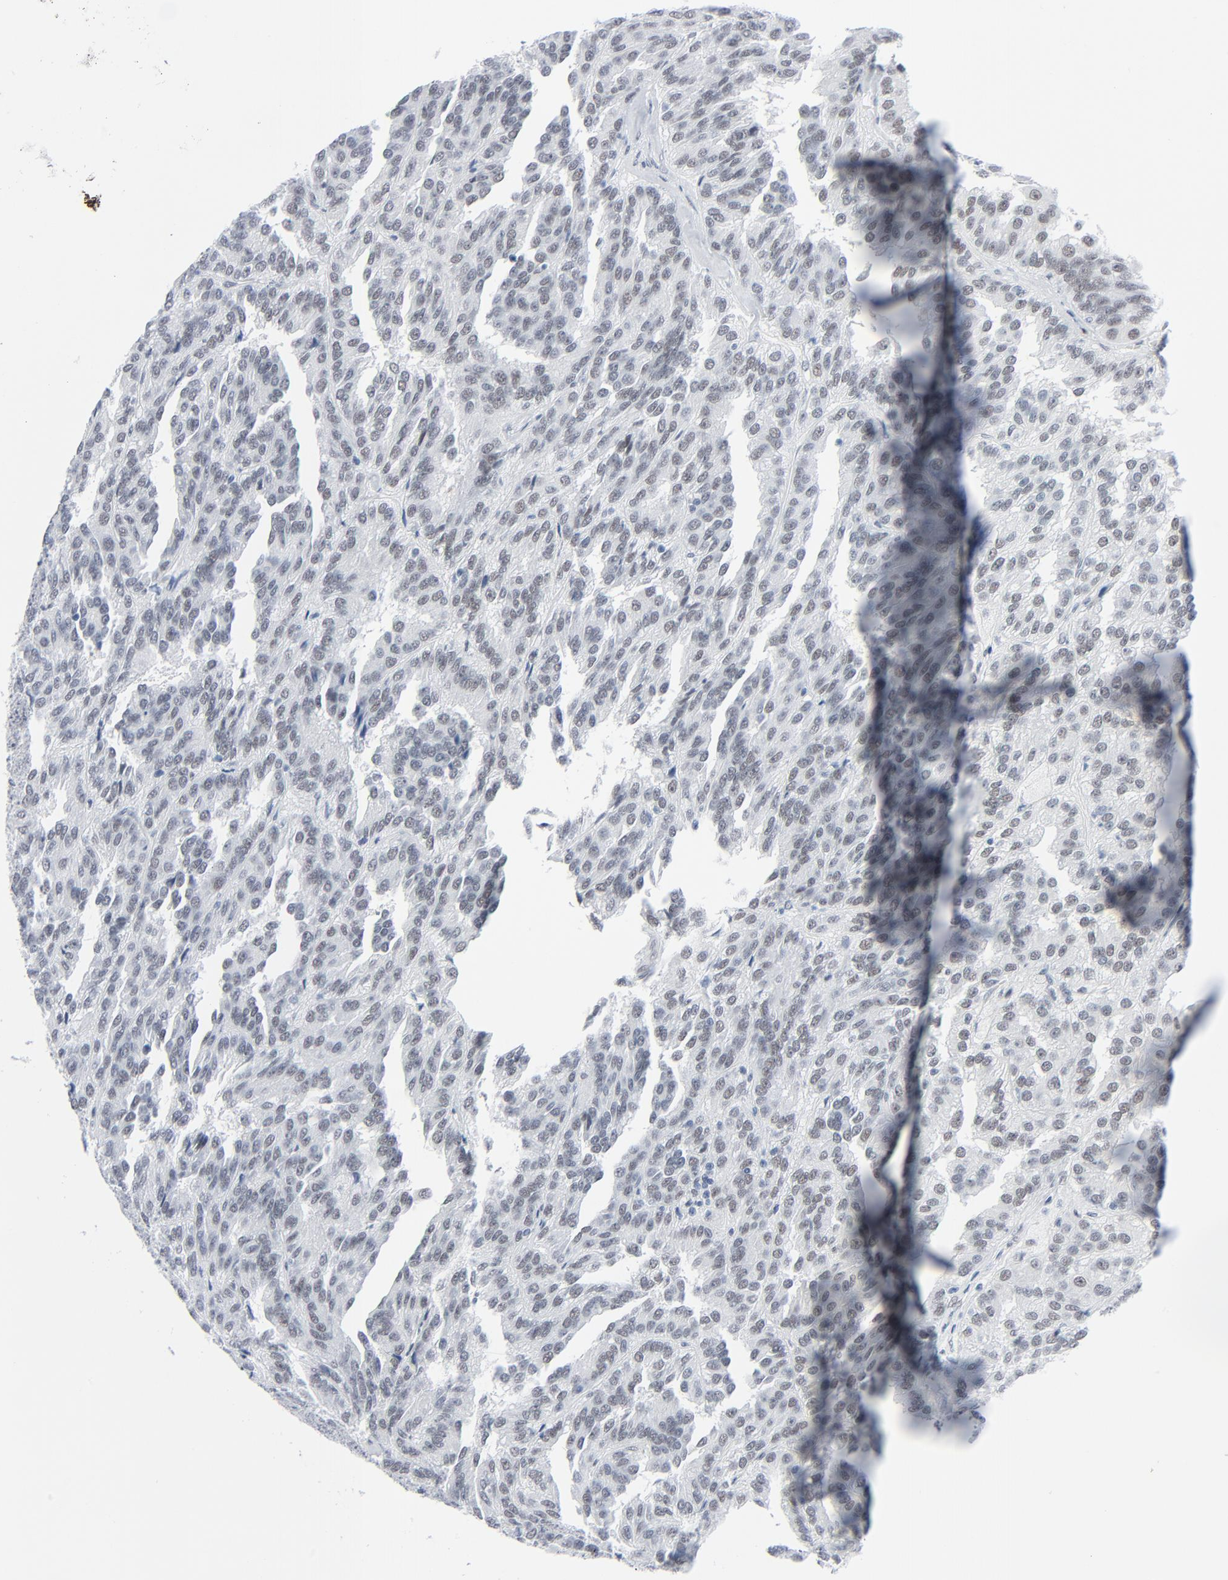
{"staining": {"intensity": "weak", "quantity": ">75%", "location": "nuclear"}, "tissue": "renal cancer", "cell_type": "Tumor cells", "image_type": "cancer", "snomed": [{"axis": "morphology", "description": "Adenocarcinoma, NOS"}, {"axis": "topography", "description": "Kidney"}], "caption": "The image displays a brown stain indicating the presence of a protein in the nuclear of tumor cells in renal cancer (adenocarcinoma). The protein is shown in brown color, while the nuclei are stained blue.", "gene": "SIRT1", "patient": {"sex": "male", "age": 46}}